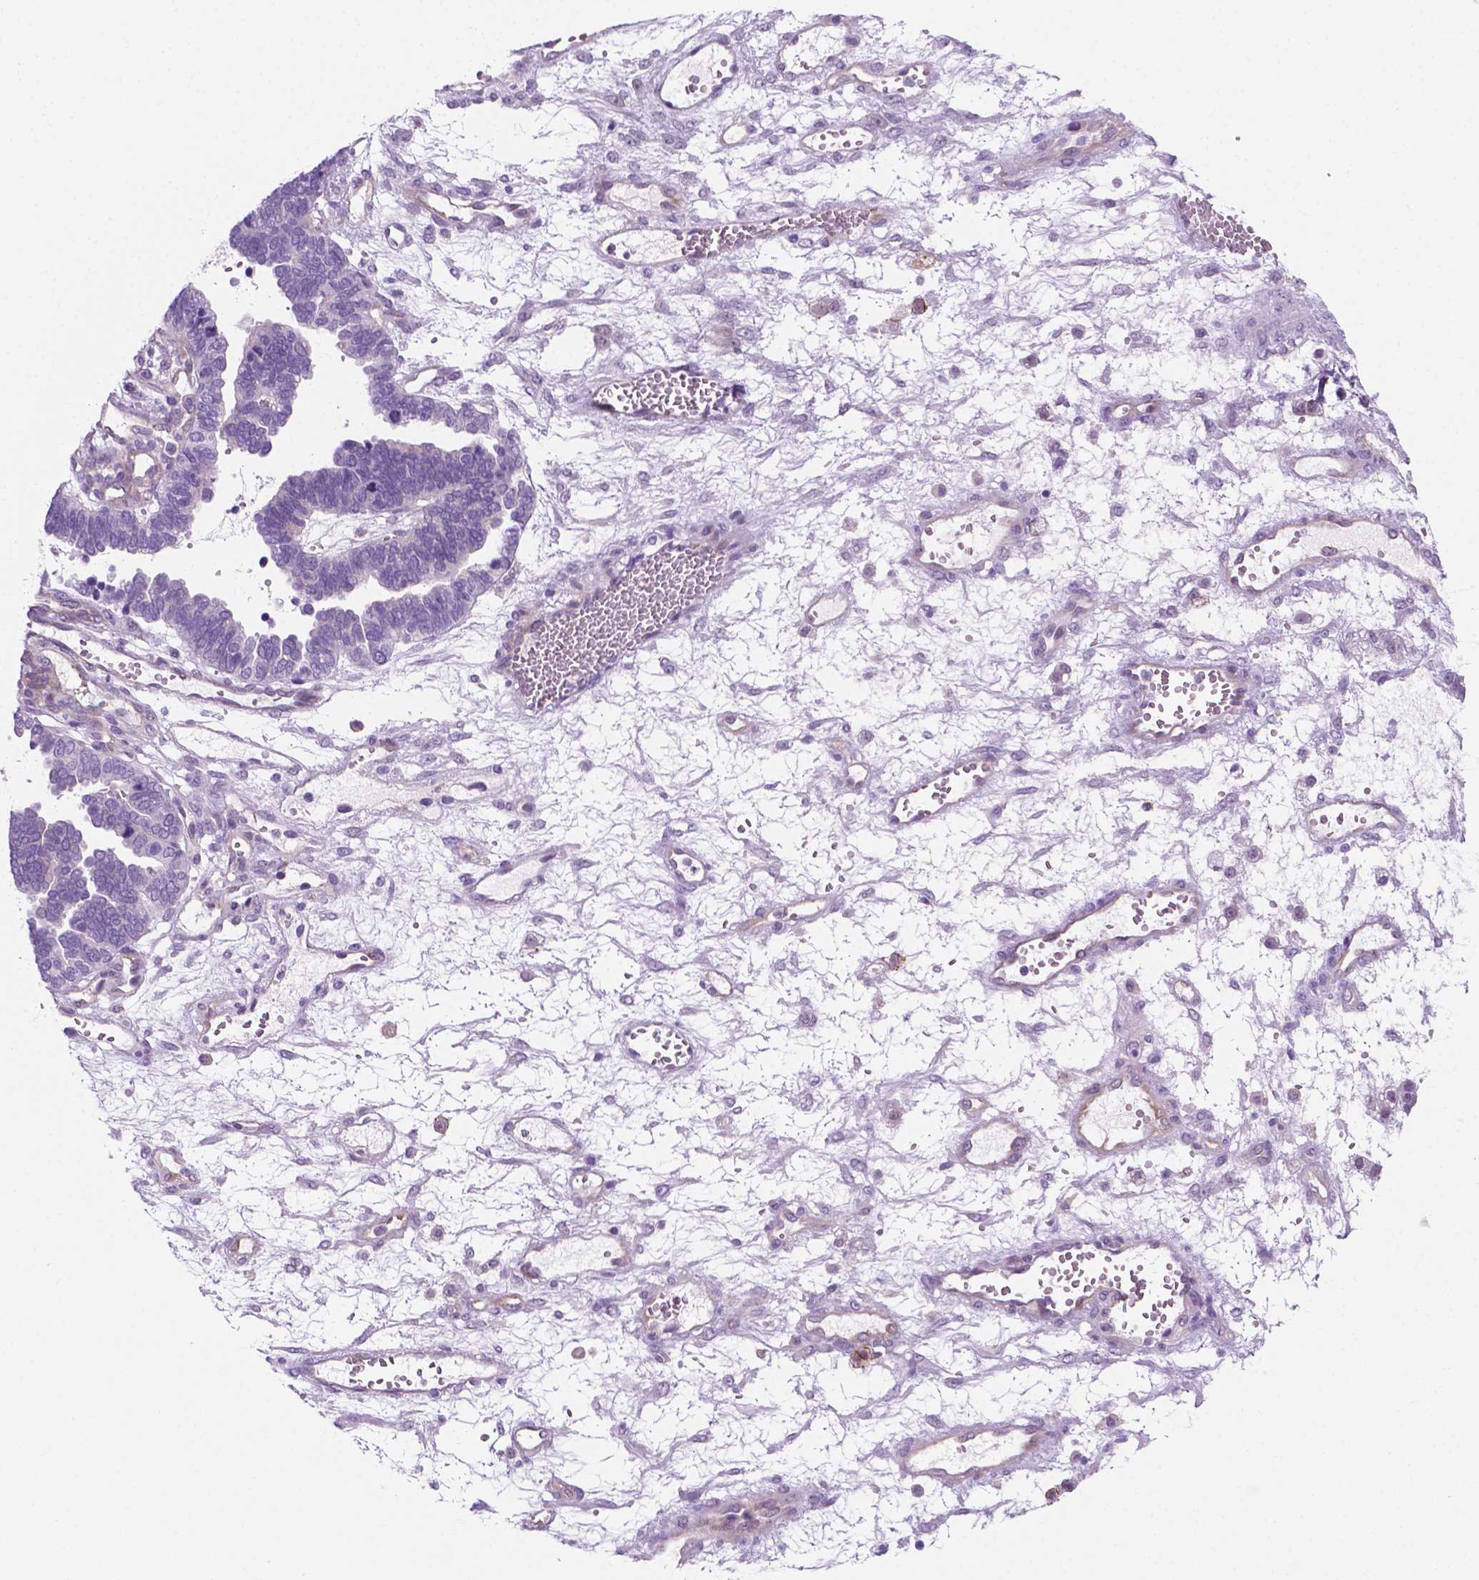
{"staining": {"intensity": "negative", "quantity": "none", "location": "none"}, "tissue": "ovarian cancer", "cell_type": "Tumor cells", "image_type": "cancer", "snomed": [{"axis": "morphology", "description": "Cystadenocarcinoma, serous, NOS"}, {"axis": "topography", "description": "Ovary"}], "caption": "A high-resolution photomicrograph shows immunohistochemistry (IHC) staining of ovarian cancer (serous cystadenocarcinoma), which displays no significant positivity in tumor cells.", "gene": "EPPK1", "patient": {"sex": "female", "age": 51}}